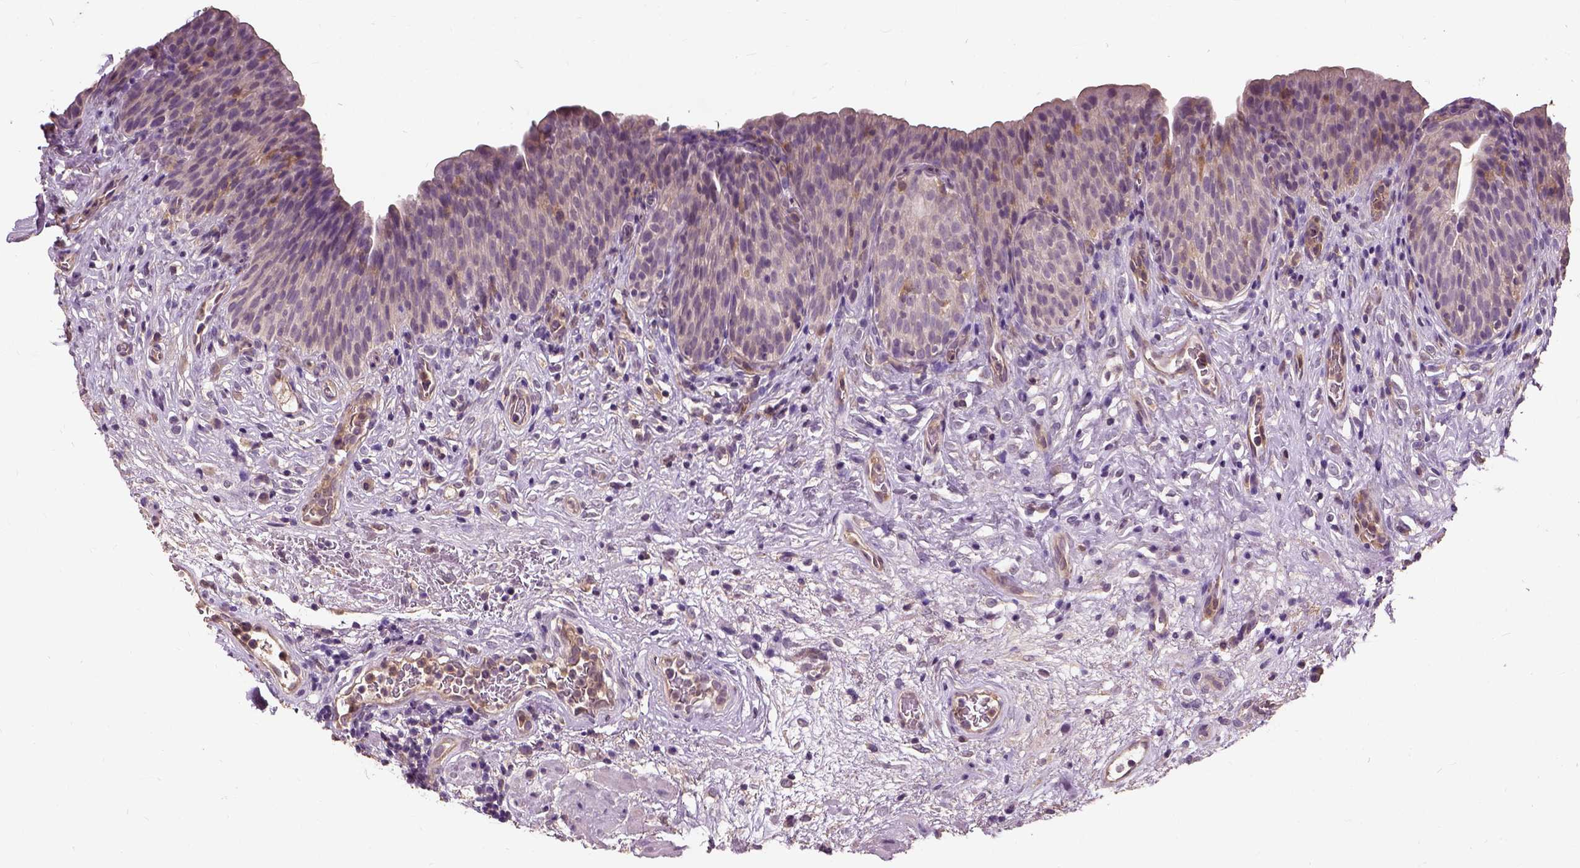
{"staining": {"intensity": "negative", "quantity": "none", "location": "none"}, "tissue": "urinary bladder", "cell_type": "Urothelial cells", "image_type": "normal", "snomed": [{"axis": "morphology", "description": "Normal tissue, NOS"}, {"axis": "topography", "description": "Urinary bladder"}], "caption": "Immunohistochemistry of benign urinary bladder displays no expression in urothelial cells.", "gene": "PEA15", "patient": {"sex": "male", "age": 76}}